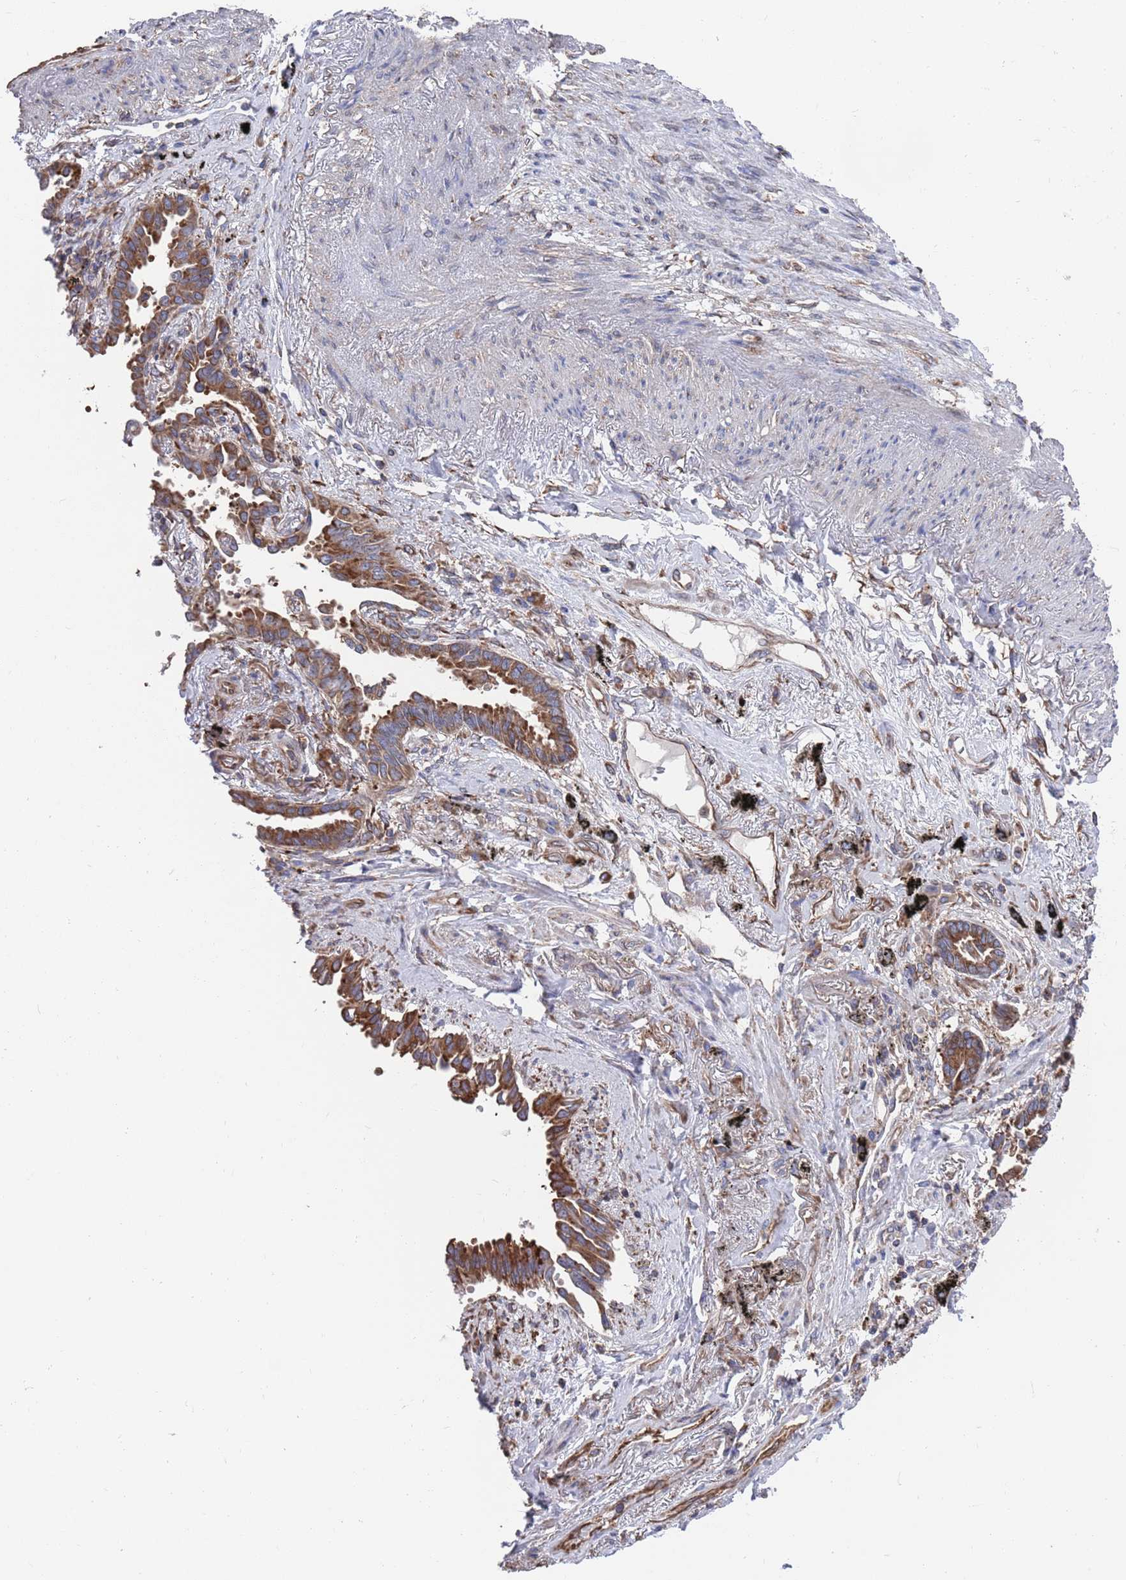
{"staining": {"intensity": "moderate", "quantity": ">75%", "location": "cytoplasmic/membranous"}, "tissue": "lung cancer", "cell_type": "Tumor cells", "image_type": "cancer", "snomed": [{"axis": "morphology", "description": "Adenocarcinoma, NOS"}, {"axis": "topography", "description": "Lung"}], "caption": "Approximately >75% of tumor cells in adenocarcinoma (lung) demonstrate moderate cytoplasmic/membranous protein staining as visualized by brown immunohistochemical staining.", "gene": "GID8", "patient": {"sex": "male", "age": 67}}